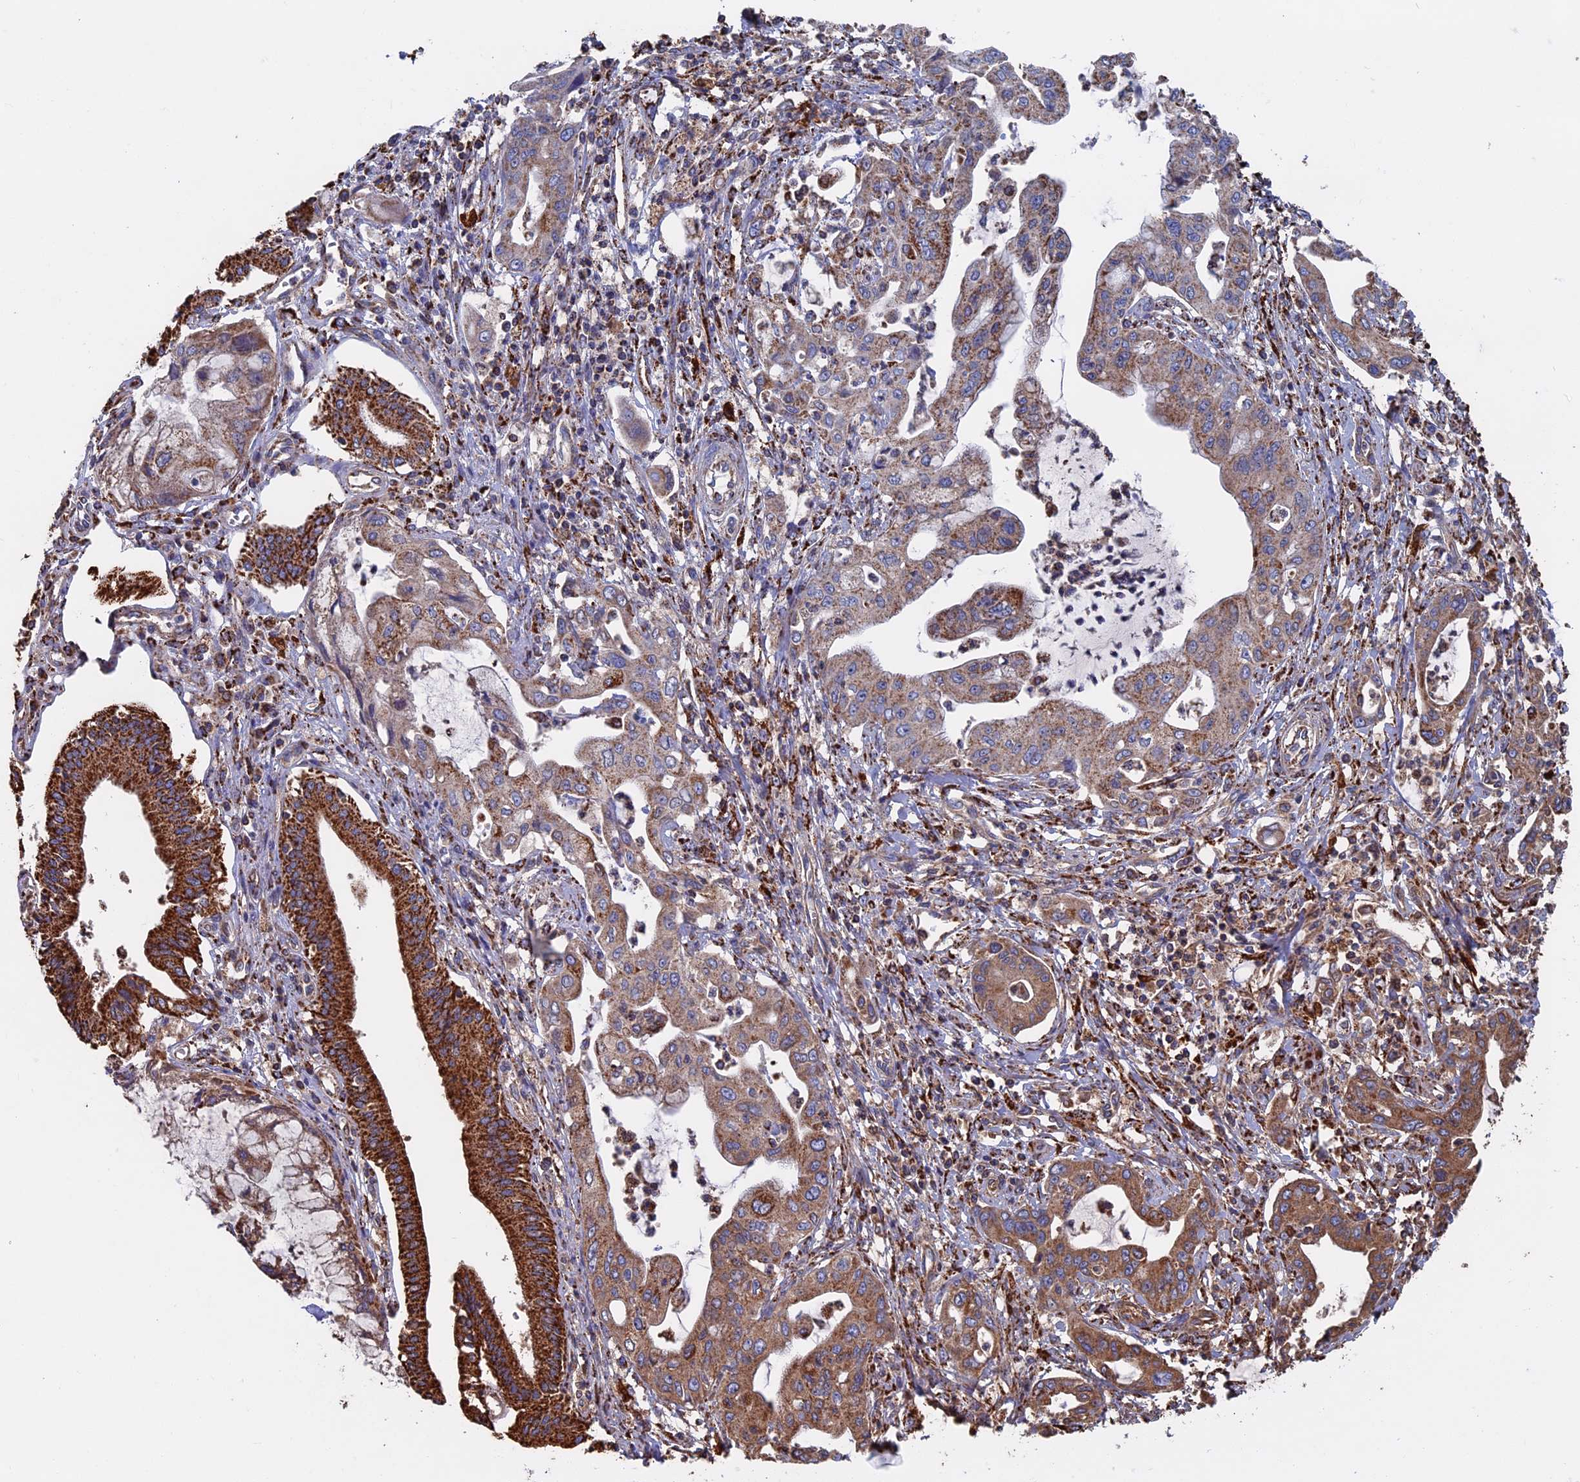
{"staining": {"intensity": "strong", "quantity": "25%-75%", "location": "cytoplasmic/membranous"}, "tissue": "pancreatic cancer", "cell_type": "Tumor cells", "image_type": "cancer", "snomed": [{"axis": "morphology", "description": "Adenocarcinoma, NOS"}, {"axis": "topography", "description": "Pancreas"}], "caption": "Immunohistochemistry (IHC) micrograph of human pancreatic cancer (adenocarcinoma) stained for a protein (brown), which exhibits high levels of strong cytoplasmic/membranous staining in approximately 25%-75% of tumor cells.", "gene": "SEC24D", "patient": {"sex": "male", "age": 46}}